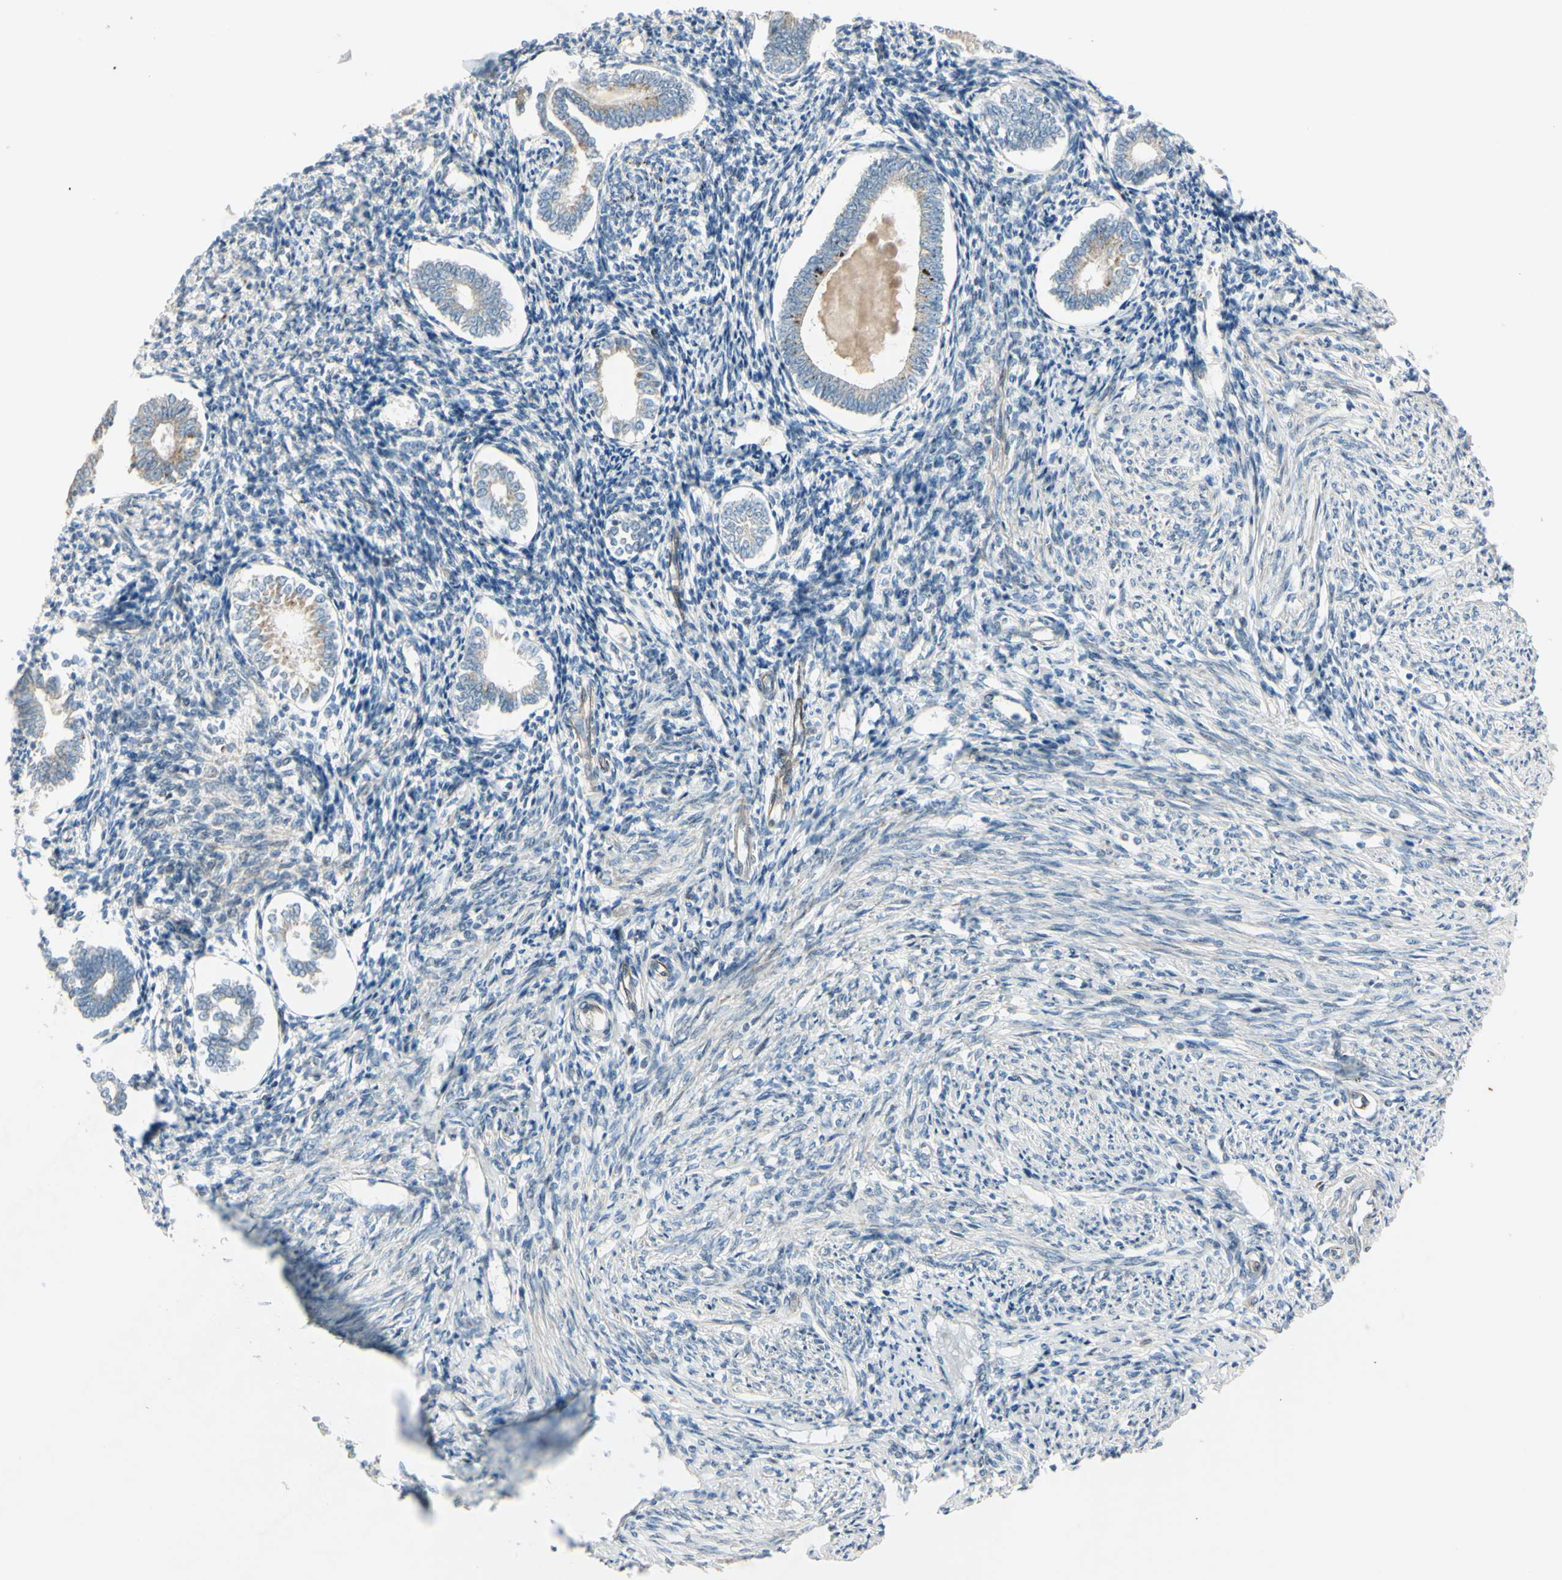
{"staining": {"intensity": "weak", "quantity": "<25%", "location": "cytoplasmic/membranous"}, "tissue": "endometrium", "cell_type": "Cells in endometrial stroma", "image_type": "normal", "snomed": [{"axis": "morphology", "description": "Normal tissue, NOS"}, {"axis": "topography", "description": "Endometrium"}], "caption": "IHC of normal human endometrium demonstrates no expression in cells in endometrial stroma. (Brightfield microscopy of DAB (3,3'-diaminobenzidine) IHC at high magnification).", "gene": "NDFIP1", "patient": {"sex": "female", "age": 71}}